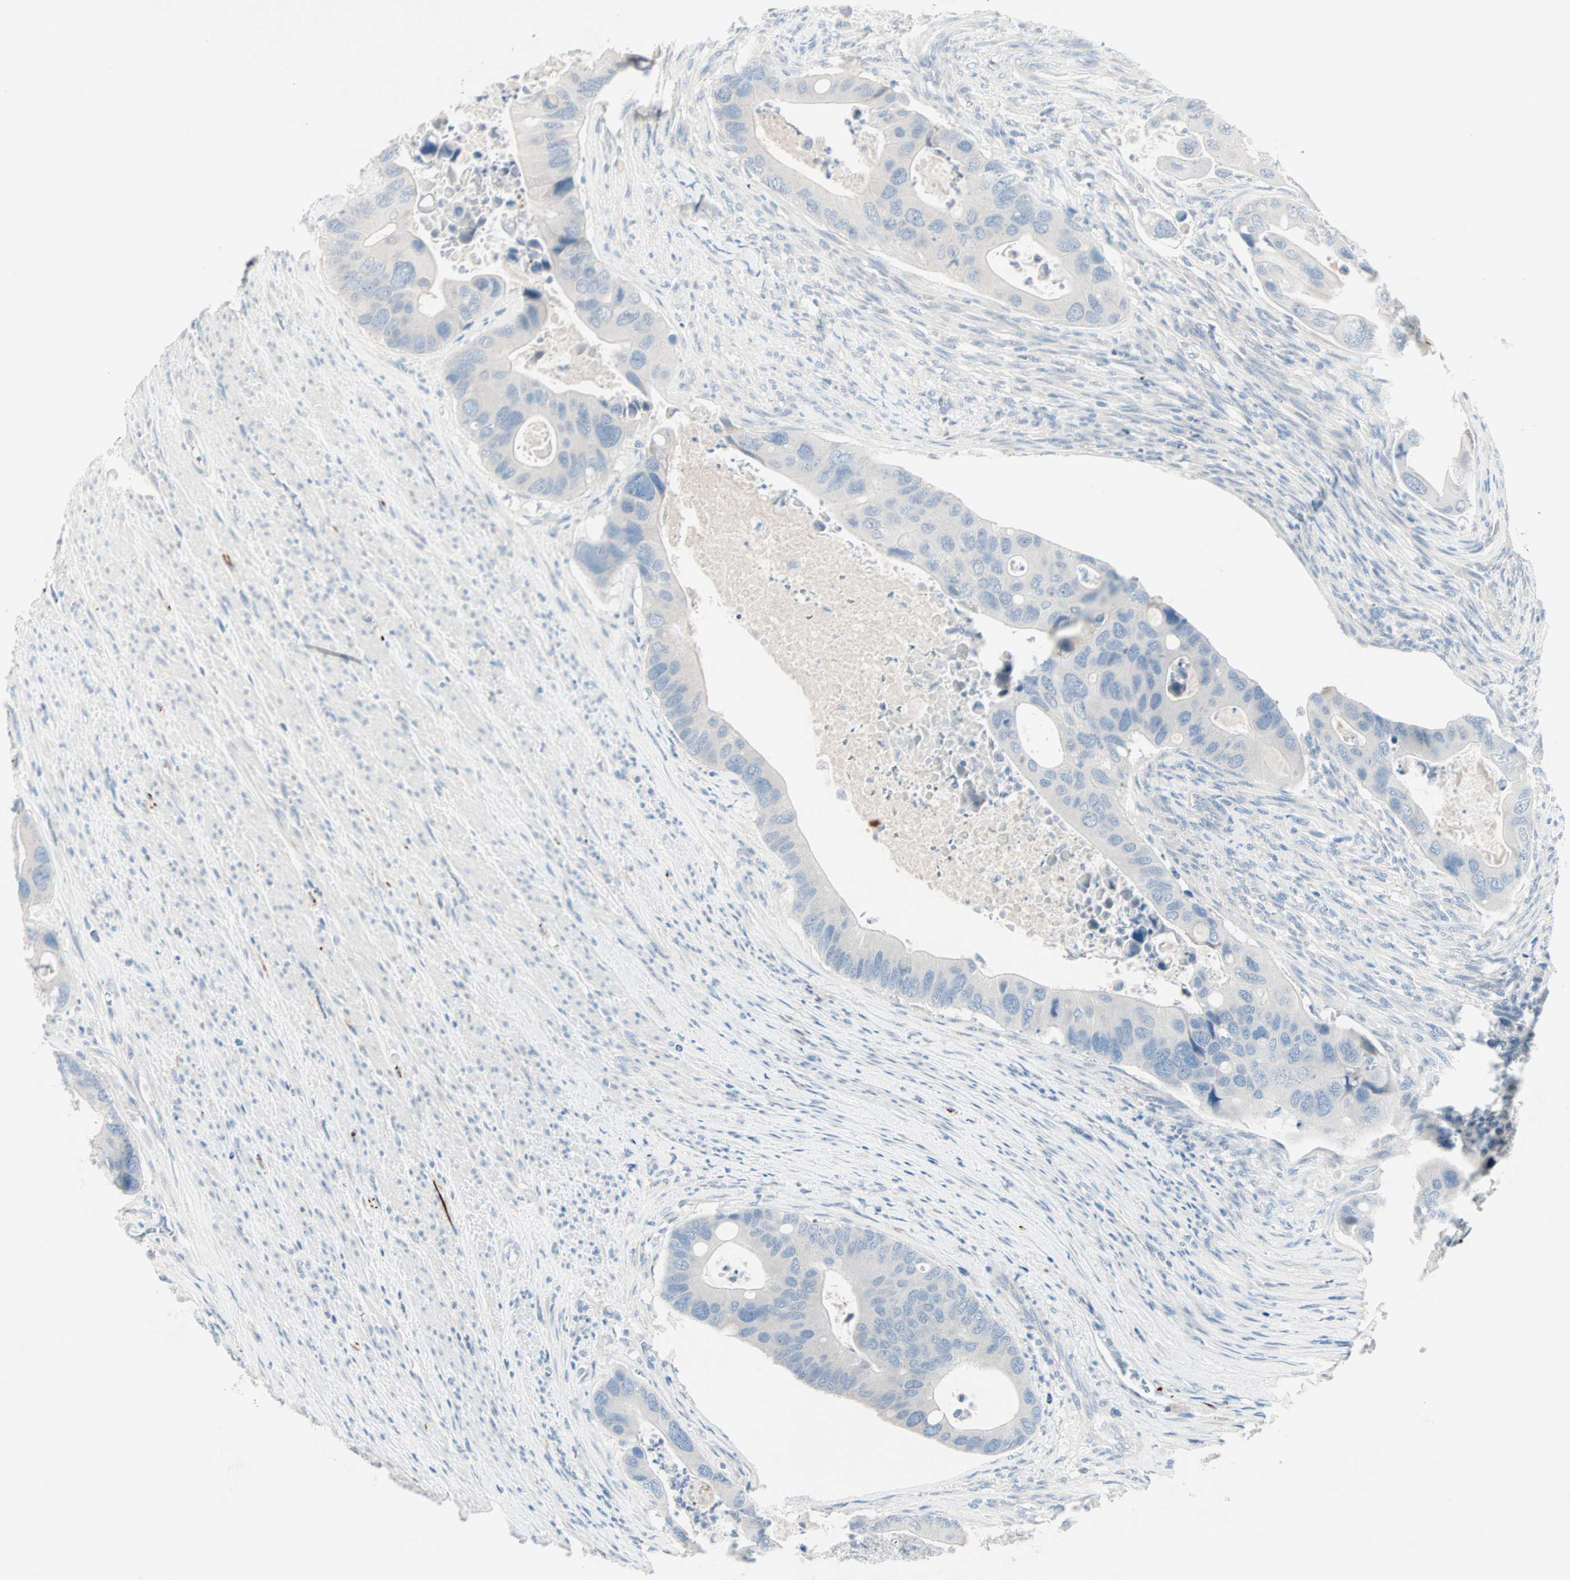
{"staining": {"intensity": "negative", "quantity": "none", "location": "none"}, "tissue": "colorectal cancer", "cell_type": "Tumor cells", "image_type": "cancer", "snomed": [{"axis": "morphology", "description": "Adenocarcinoma, NOS"}, {"axis": "topography", "description": "Rectum"}], "caption": "The image reveals no significant positivity in tumor cells of colorectal cancer. (Brightfield microscopy of DAB (3,3'-diaminobenzidine) IHC at high magnification).", "gene": "NEFH", "patient": {"sex": "female", "age": 57}}